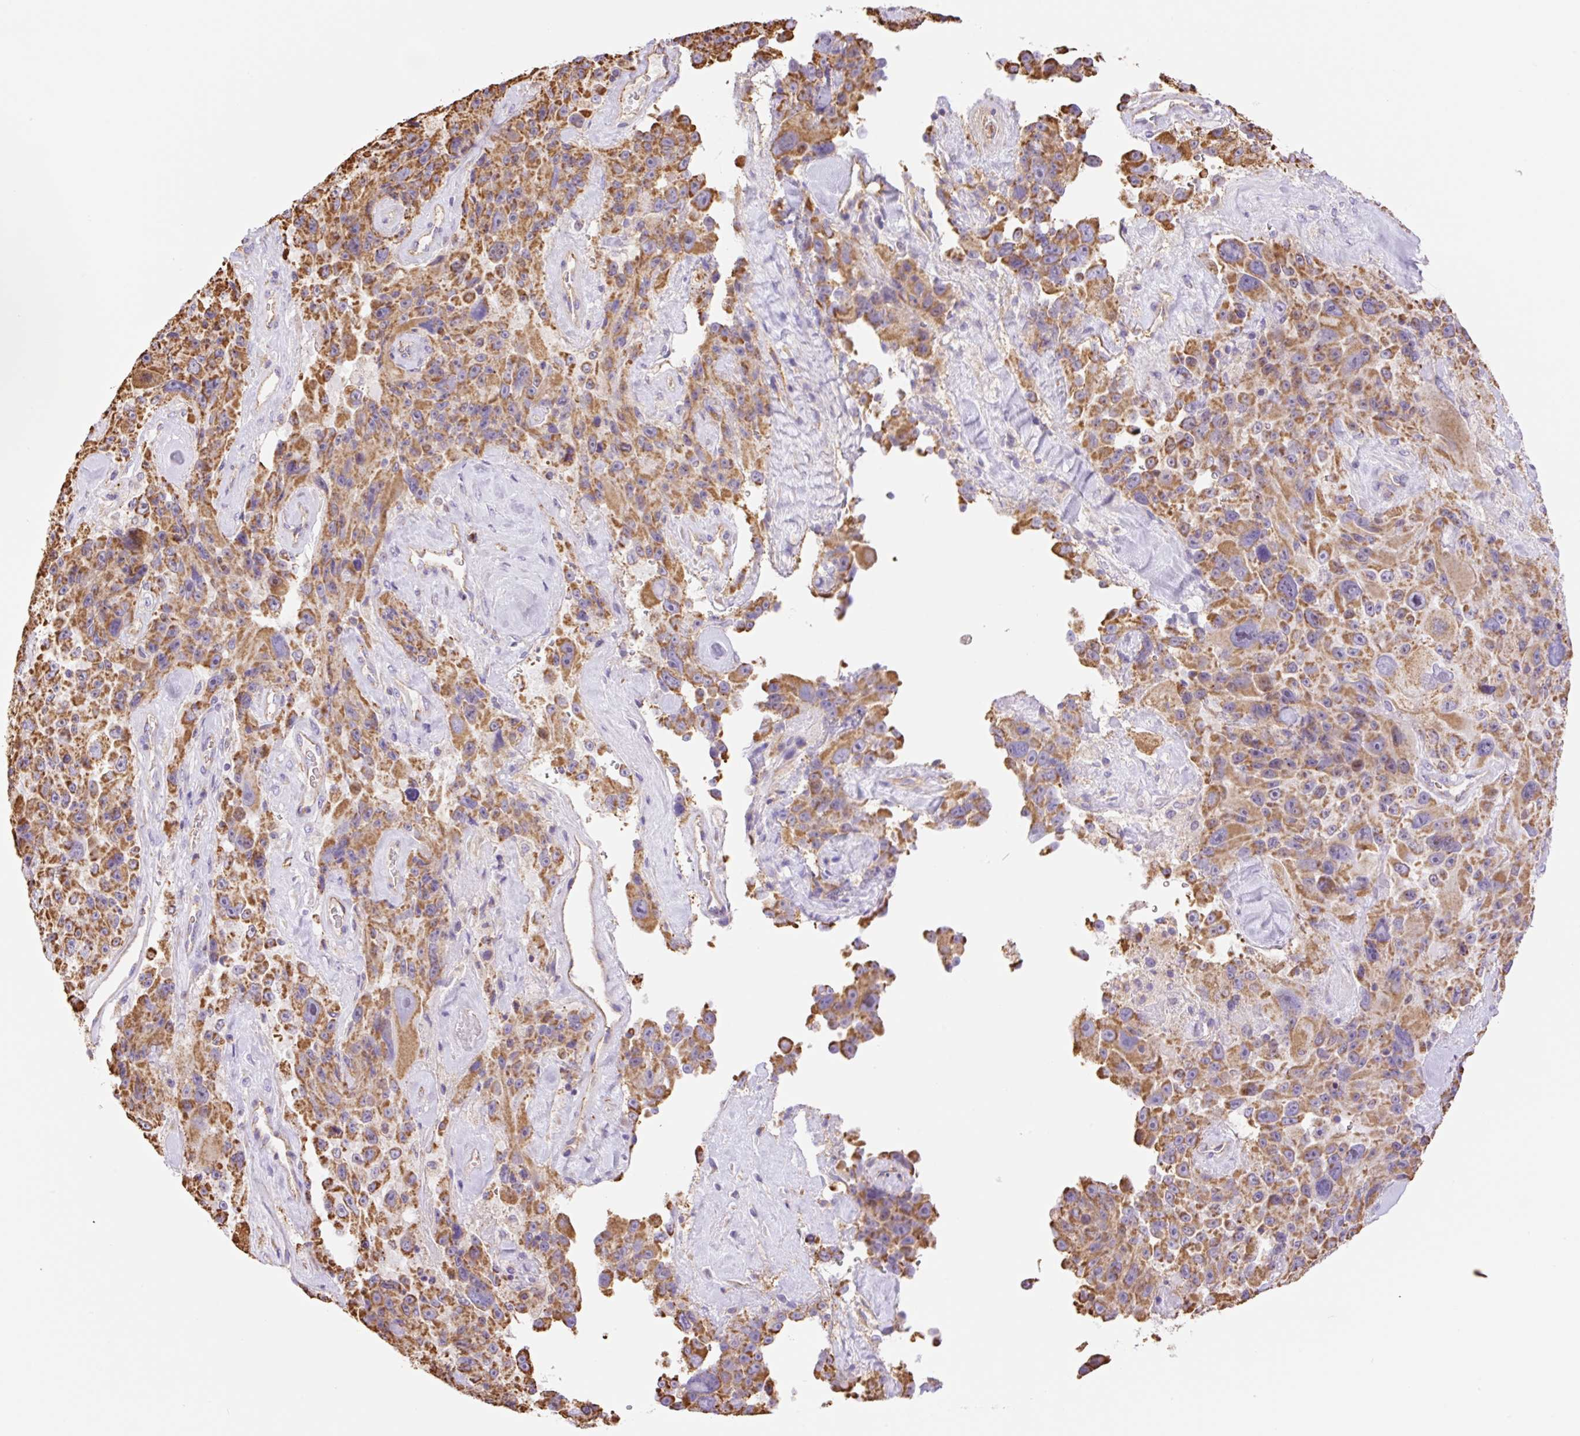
{"staining": {"intensity": "moderate", "quantity": ">75%", "location": "cytoplasmic/membranous"}, "tissue": "melanoma", "cell_type": "Tumor cells", "image_type": "cancer", "snomed": [{"axis": "morphology", "description": "Malignant melanoma, Metastatic site"}, {"axis": "topography", "description": "Lymph node"}], "caption": "IHC histopathology image of human melanoma stained for a protein (brown), which reveals medium levels of moderate cytoplasmic/membranous positivity in about >75% of tumor cells.", "gene": "ESAM", "patient": {"sex": "male", "age": 62}}